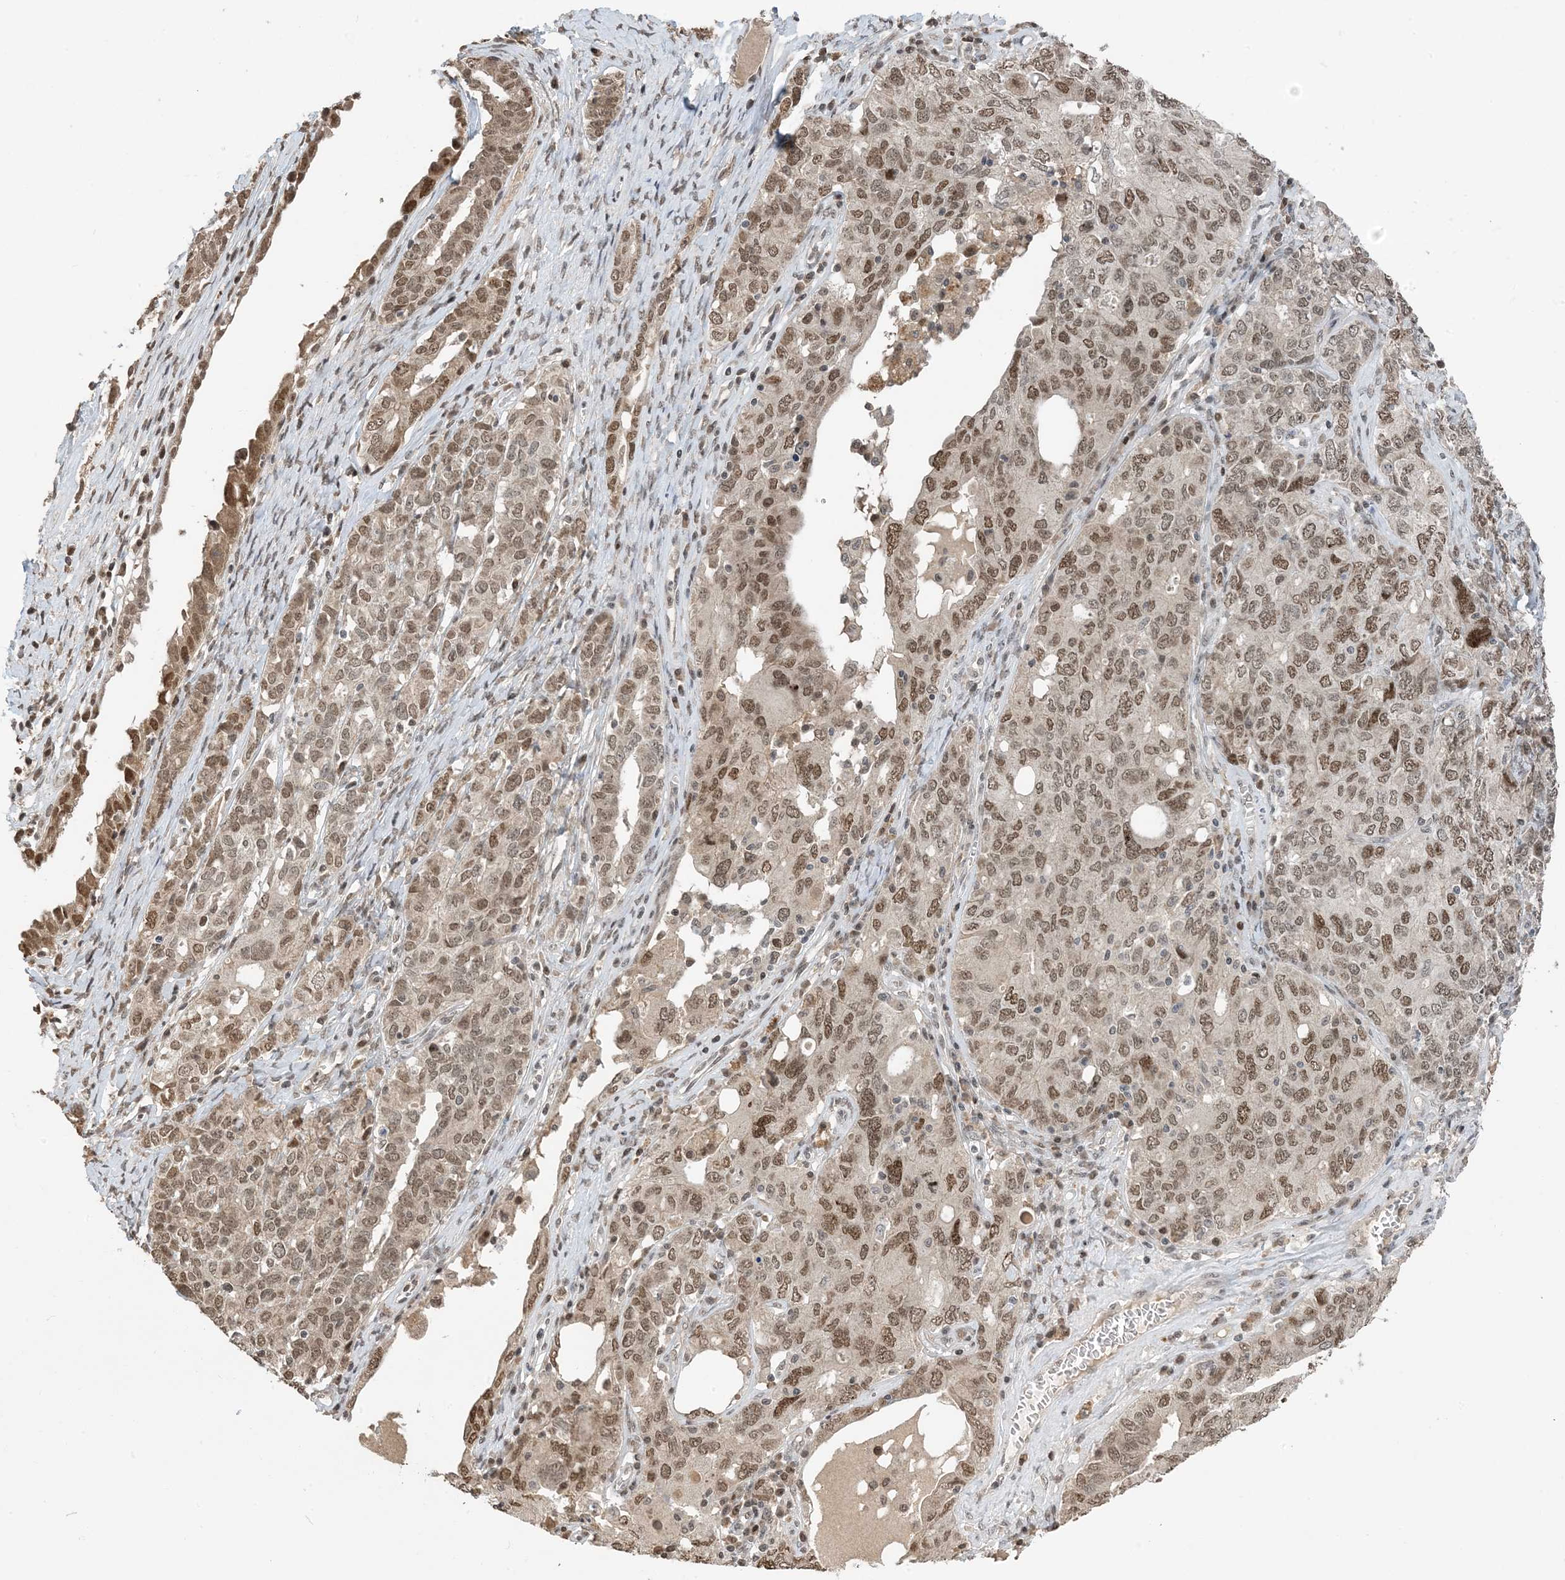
{"staining": {"intensity": "moderate", "quantity": ">75%", "location": "nuclear"}, "tissue": "ovarian cancer", "cell_type": "Tumor cells", "image_type": "cancer", "snomed": [{"axis": "morphology", "description": "Carcinoma, endometroid"}, {"axis": "topography", "description": "Ovary"}], "caption": "Approximately >75% of tumor cells in human ovarian endometroid carcinoma show moderate nuclear protein expression as visualized by brown immunohistochemical staining.", "gene": "ACYP2", "patient": {"sex": "female", "age": 62}}